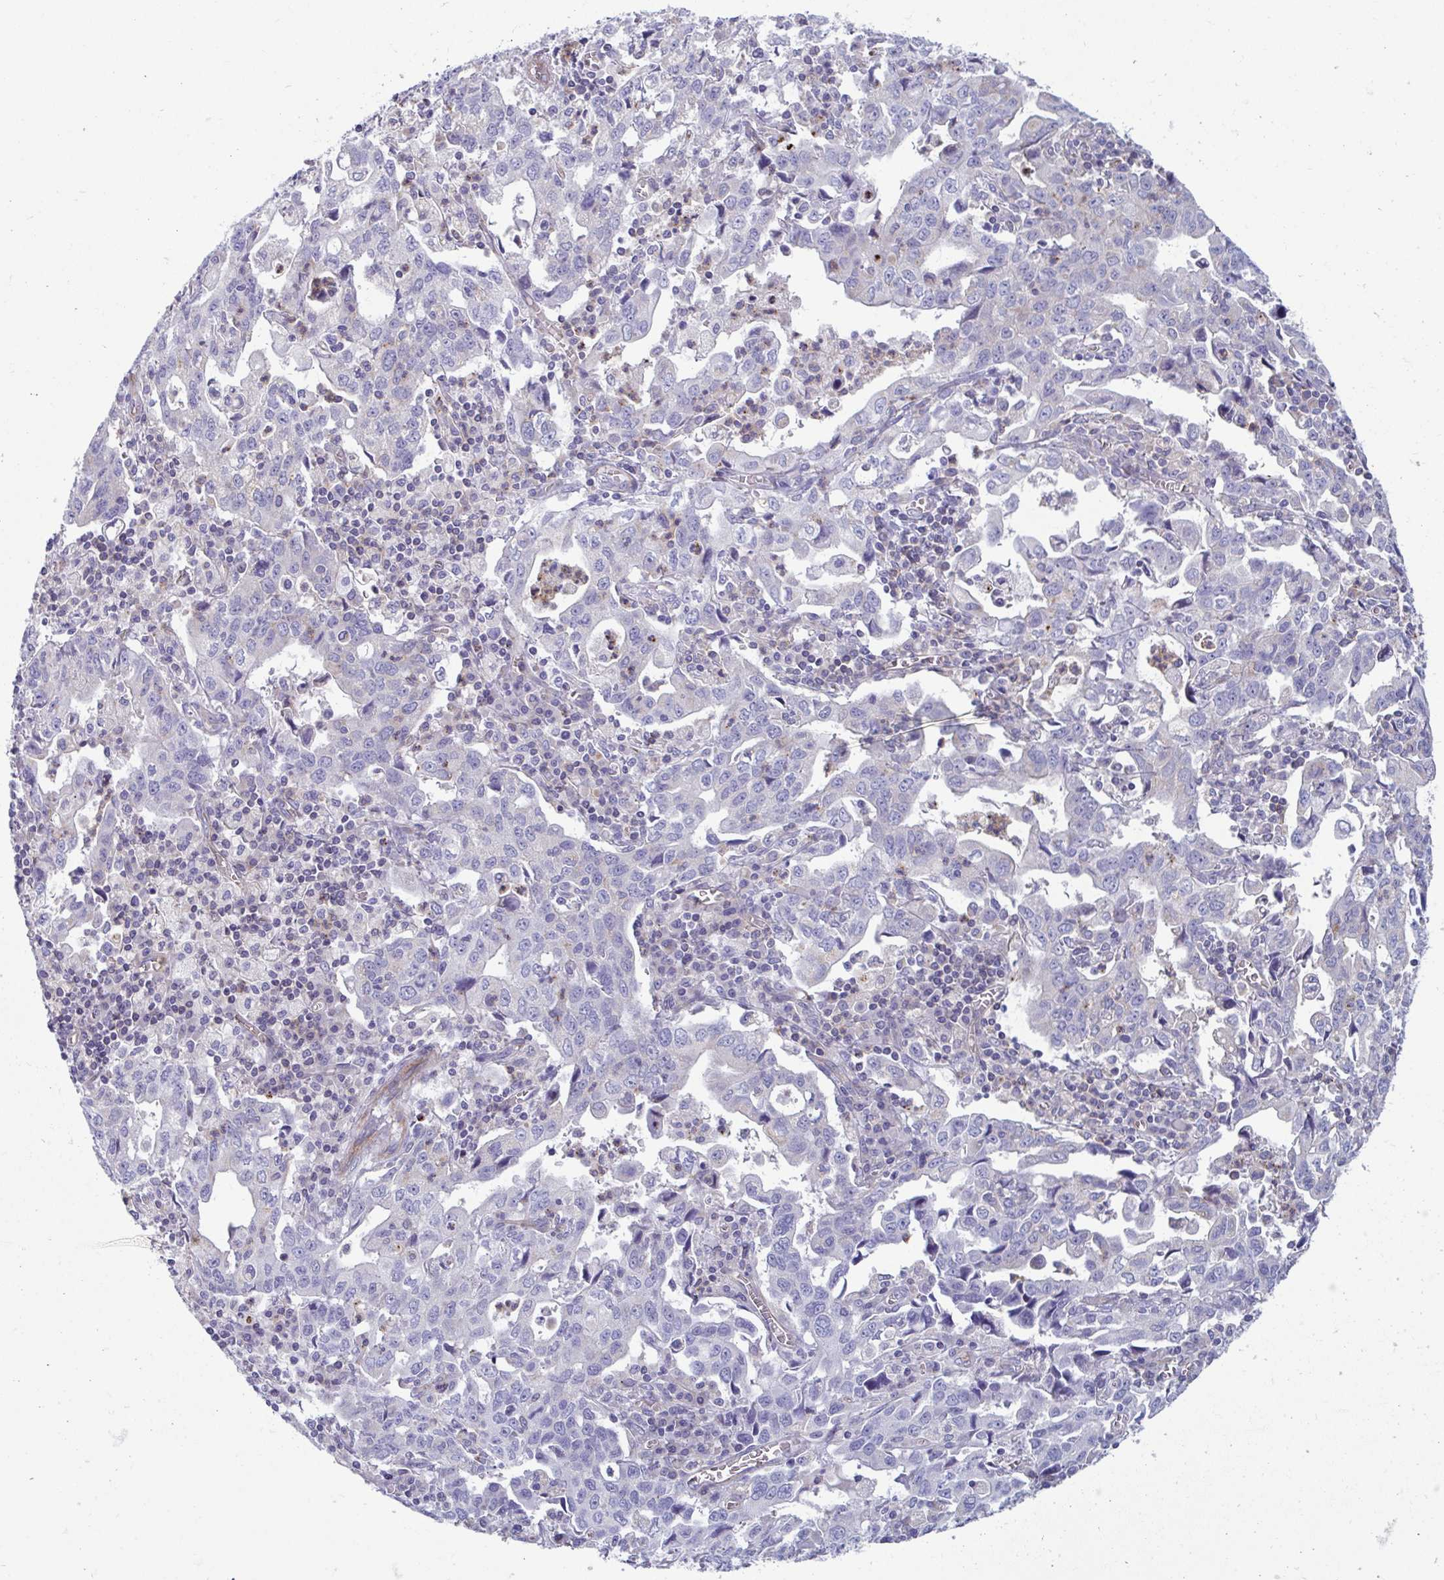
{"staining": {"intensity": "negative", "quantity": "none", "location": "none"}, "tissue": "stomach cancer", "cell_type": "Tumor cells", "image_type": "cancer", "snomed": [{"axis": "morphology", "description": "Adenocarcinoma, NOS"}, {"axis": "topography", "description": "Stomach, upper"}], "caption": "Tumor cells are negative for protein expression in human adenocarcinoma (stomach).", "gene": "SLC9A6", "patient": {"sex": "male", "age": 85}}